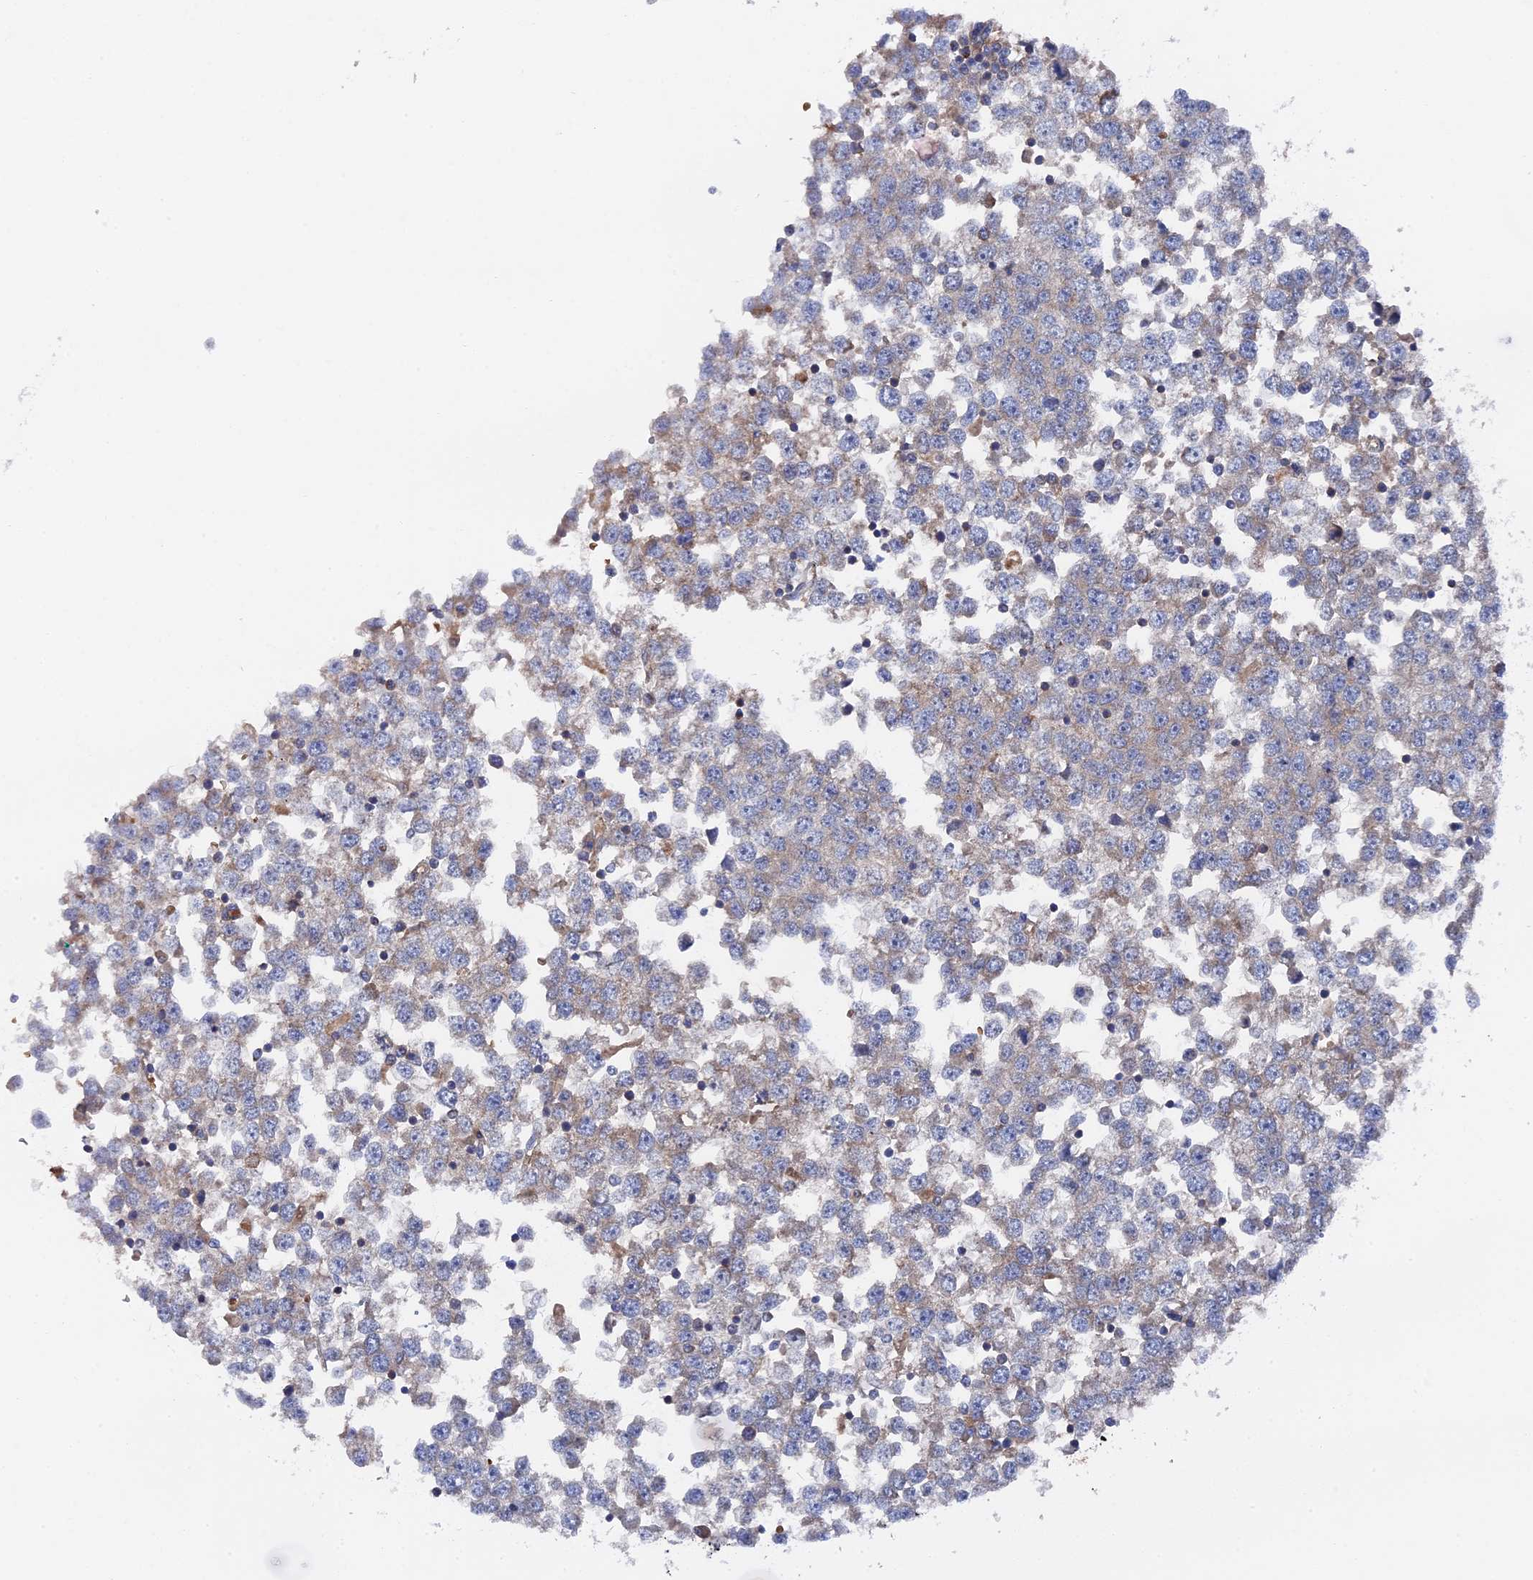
{"staining": {"intensity": "weak", "quantity": "25%-75%", "location": "cytoplasmic/membranous"}, "tissue": "testis cancer", "cell_type": "Tumor cells", "image_type": "cancer", "snomed": [{"axis": "morphology", "description": "Seminoma, NOS"}, {"axis": "topography", "description": "Testis"}], "caption": "A photomicrograph showing weak cytoplasmic/membranous staining in approximately 25%-75% of tumor cells in testis cancer, as visualized by brown immunohistochemical staining.", "gene": "SMG9", "patient": {"sex": "male", "age": 65}}